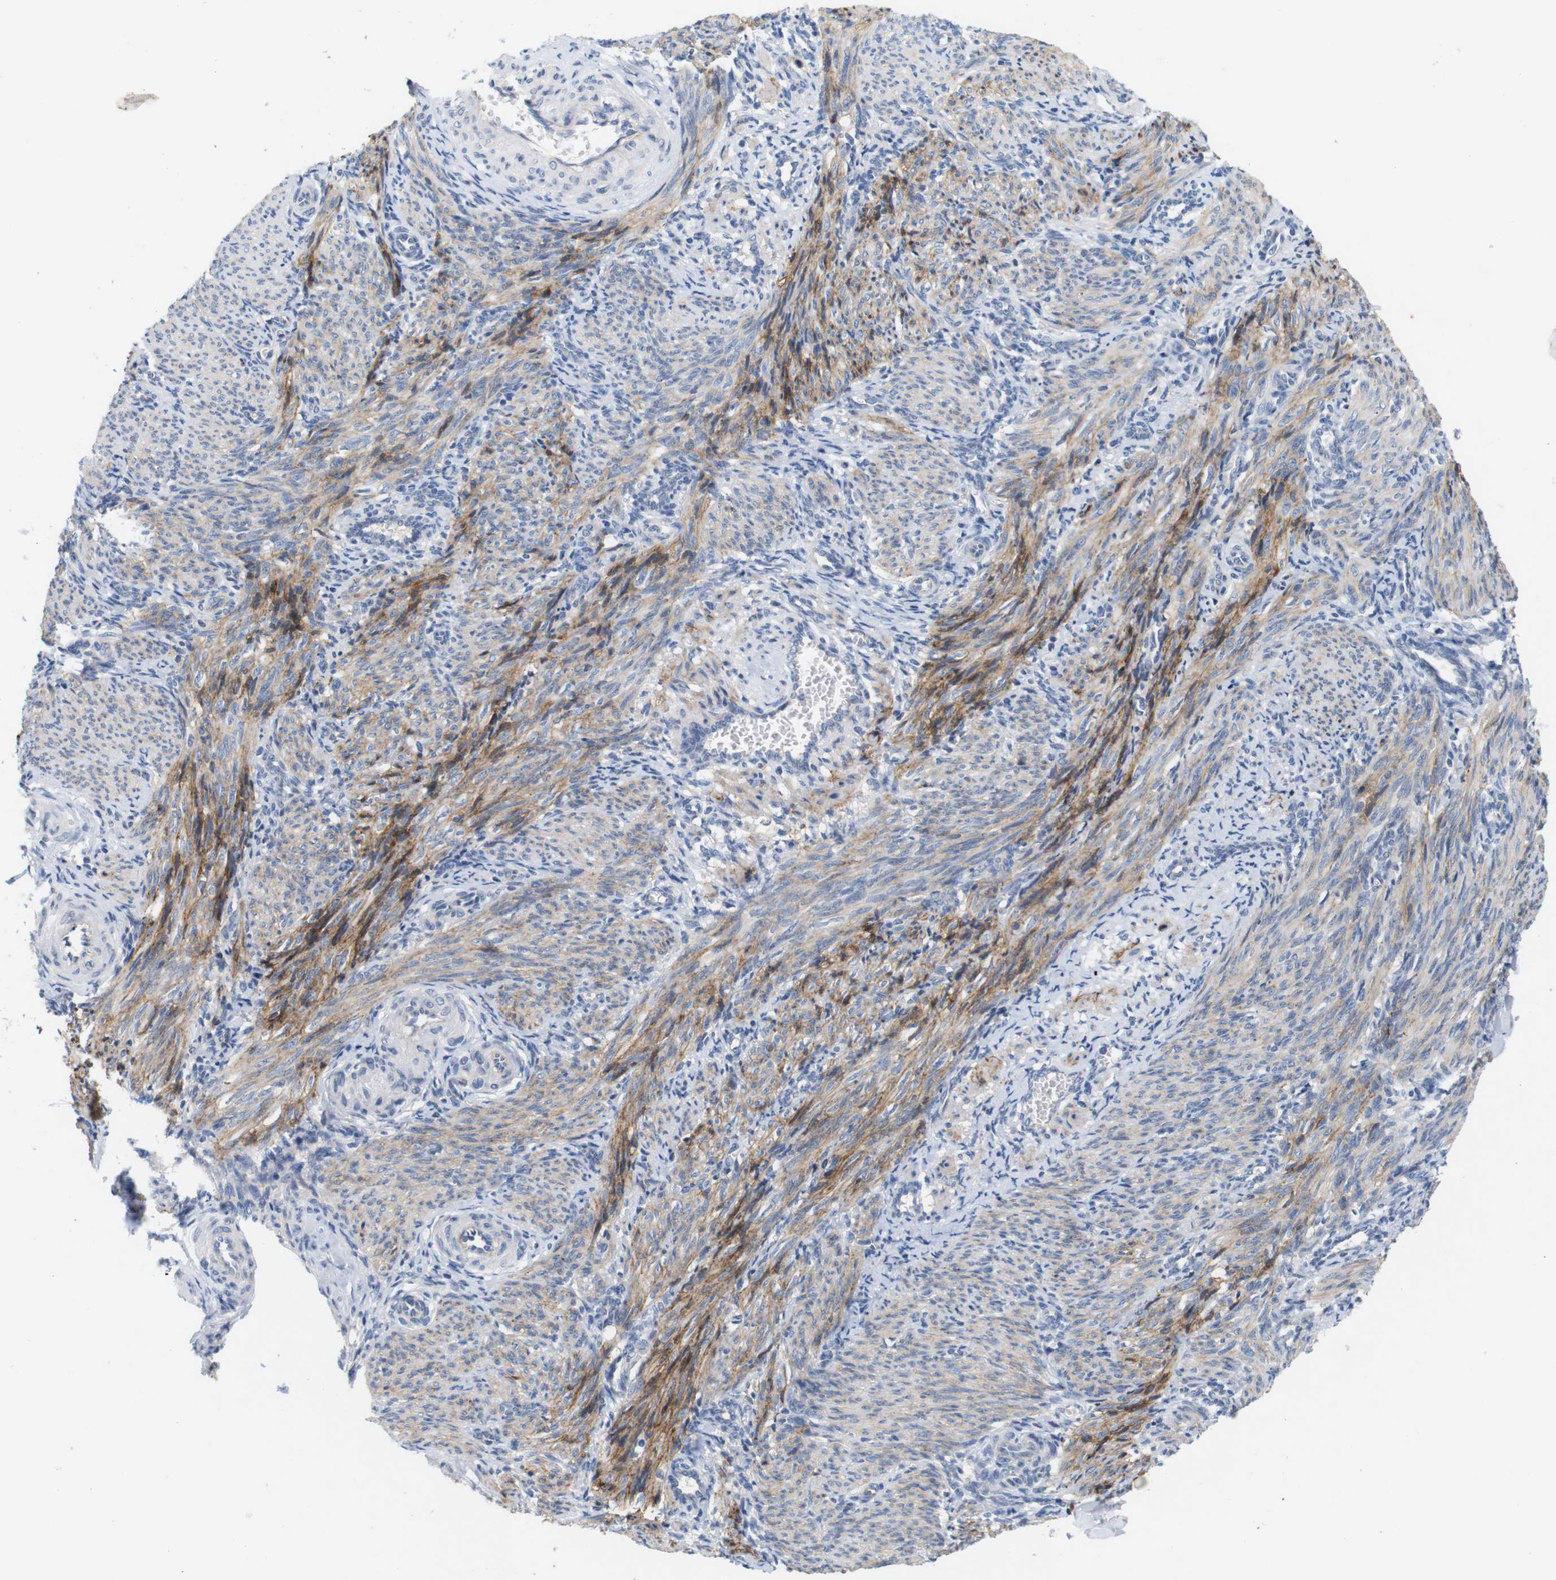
{"staining": {"intensity": "weak", "quantity": "25%-75%", "location": "cytoplasmic/membranous"}, "tissue": "smooth muscle", "cell_type": "Smooth muscle cells", "image_type": "normal", "snomed": [{"axis": "morphology", "description": "Normal tissue, NOS"}, {"axis": "topography", "description": "Endometrium"}], "caption": "The photomicrograph reveals immunohistochemical staining of normal smooth muscle. There is weak cytoplasmic/membranous expression is seen in about 25%-75% of smooth muscle cells.", "gene": "ITGA5", "patient": {"sex": "female", "age": 33}}